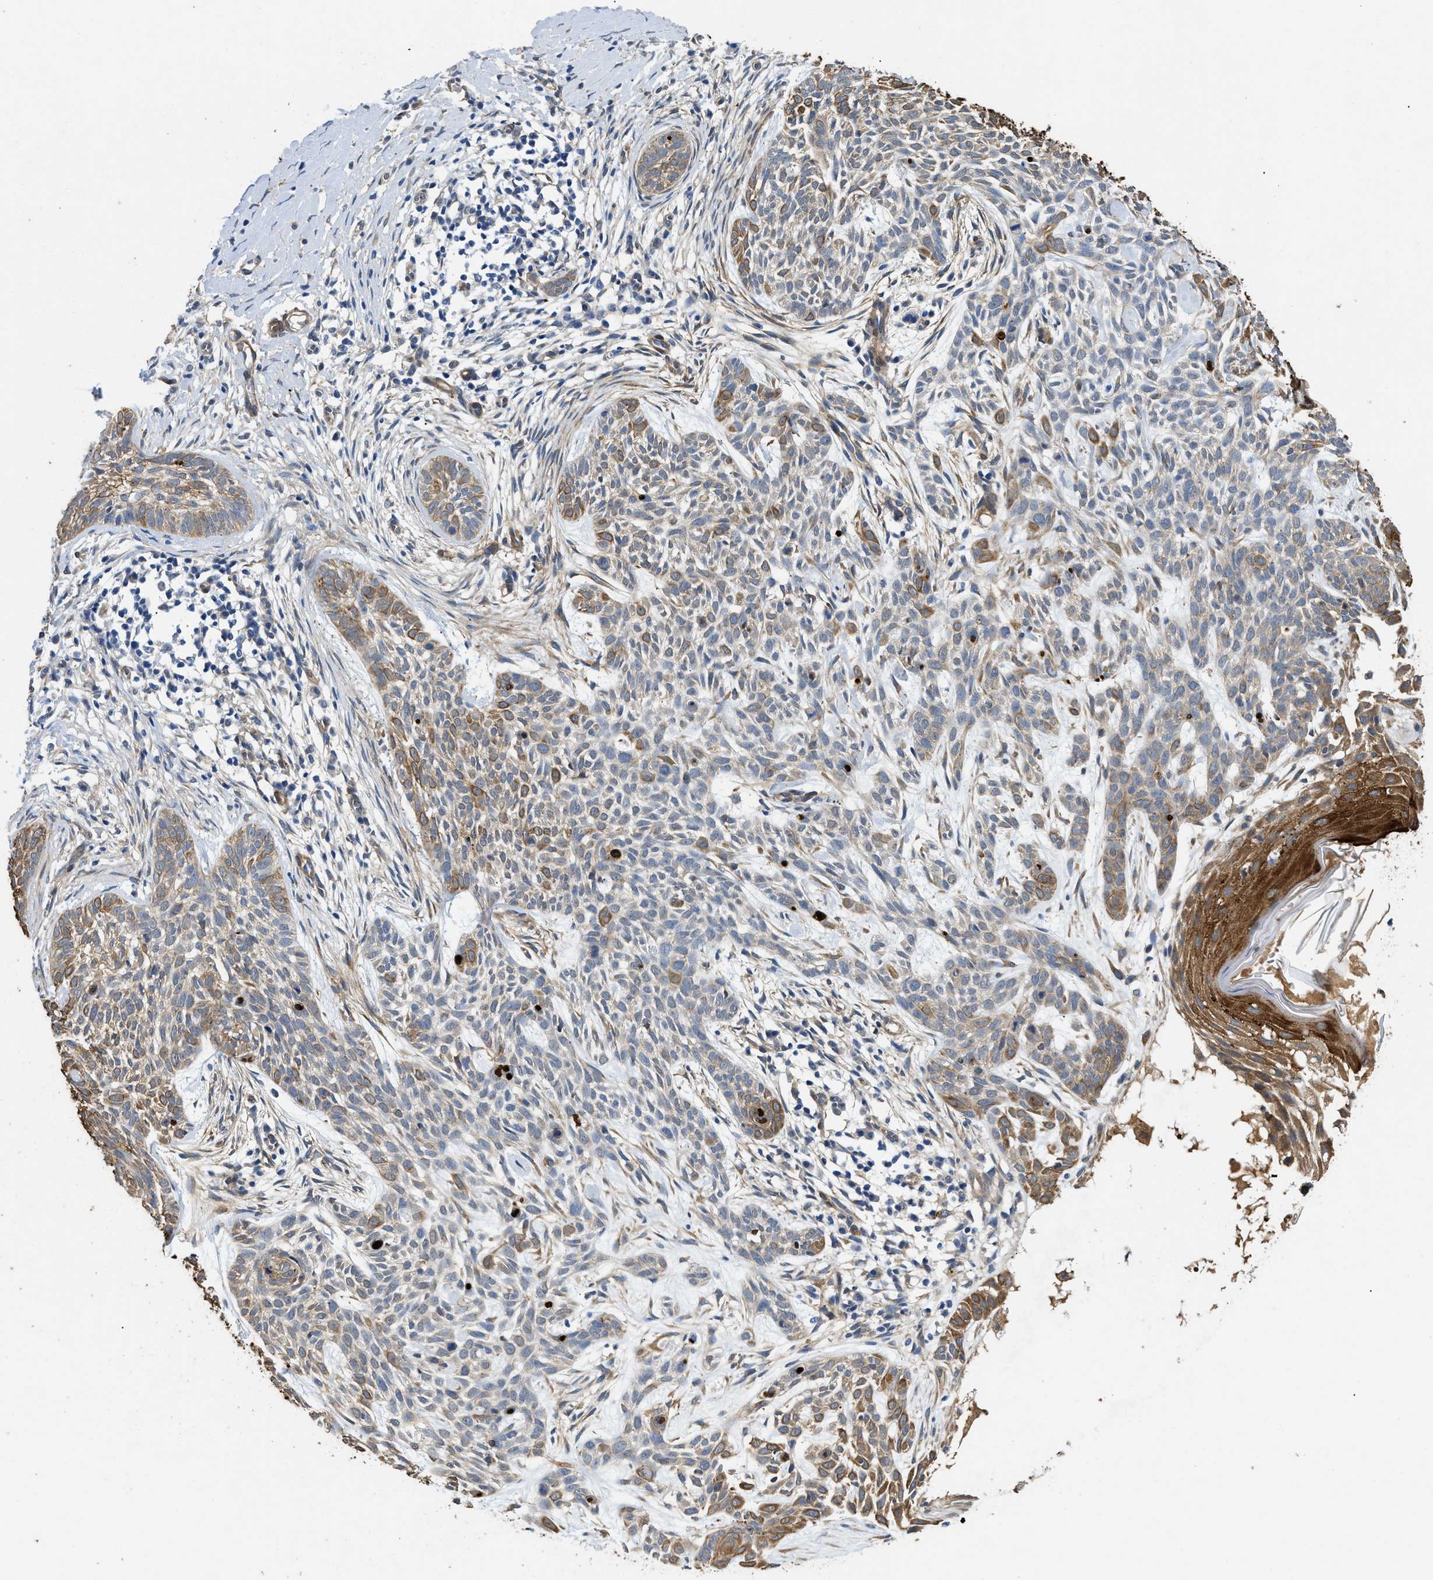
{"staining": {"intensity": "moderate", "quantity": "25%-75%", "location": "cytoplasmic/membranous"}, "tissue": "skin cancer", "cell_type": "Tumor cells", "image_type": "cancer", "snomed": [{"axis": "morphology", "description": "Basal cell carcinoma"}, {"axis": "topography", "description": "Skin"}], "caption": "Immunohistochemical staining of human skin cancer (basal cell carcinoma) exhibits moderate cytoplasmic/membranous protein positivity in about 25%-75% of tumor cells. The staining was performed using DAB (3,3'-diaminobenzidine), with brown indicating positive protein expression. Nuclei are stained blue with hematoxylin.", "gene": "RAPH1", "patient": {"sex": "female", "age": 59}}